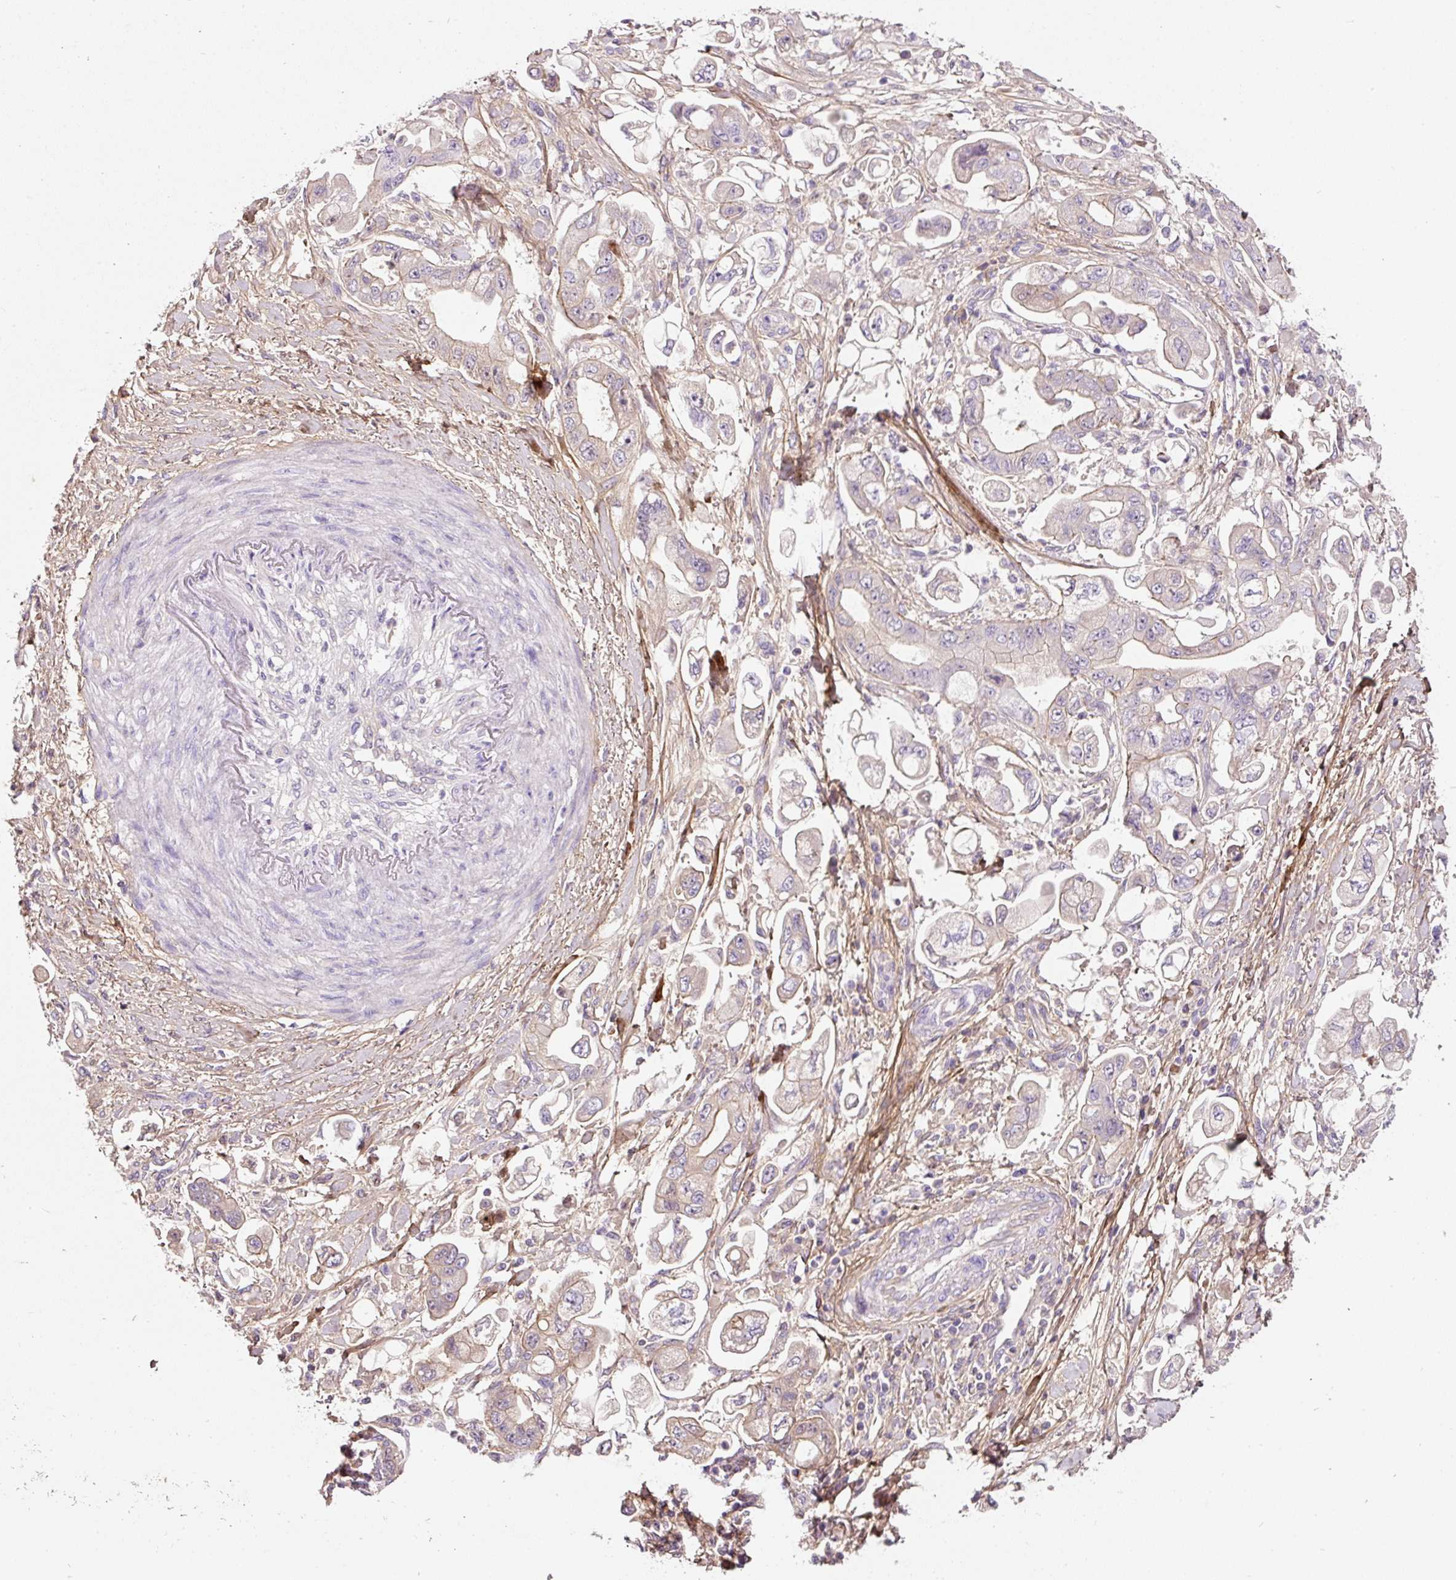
{"staining": {"intensity": "weak", "quantity": "25%-75%", "location": "cytoplasmic/membranous"}, "tissue": "stomach cancer", "cell_type": "Tumor cells", "image_type": "cancer", "snomed": [{"axis": "morphology", "description": "Adenocarcinoma, NOS"}, {"axis": "topography", "description": "Stomach"}], "caption": "Immunohistochemical staining of human adenocarcinoma (stomach) displays weak cytoplasmic/membranous protein positivity in approximately 25%-75% of tumor cells.", "gene": "SOS2", "patient": {"sex": "male", "age": 62}}